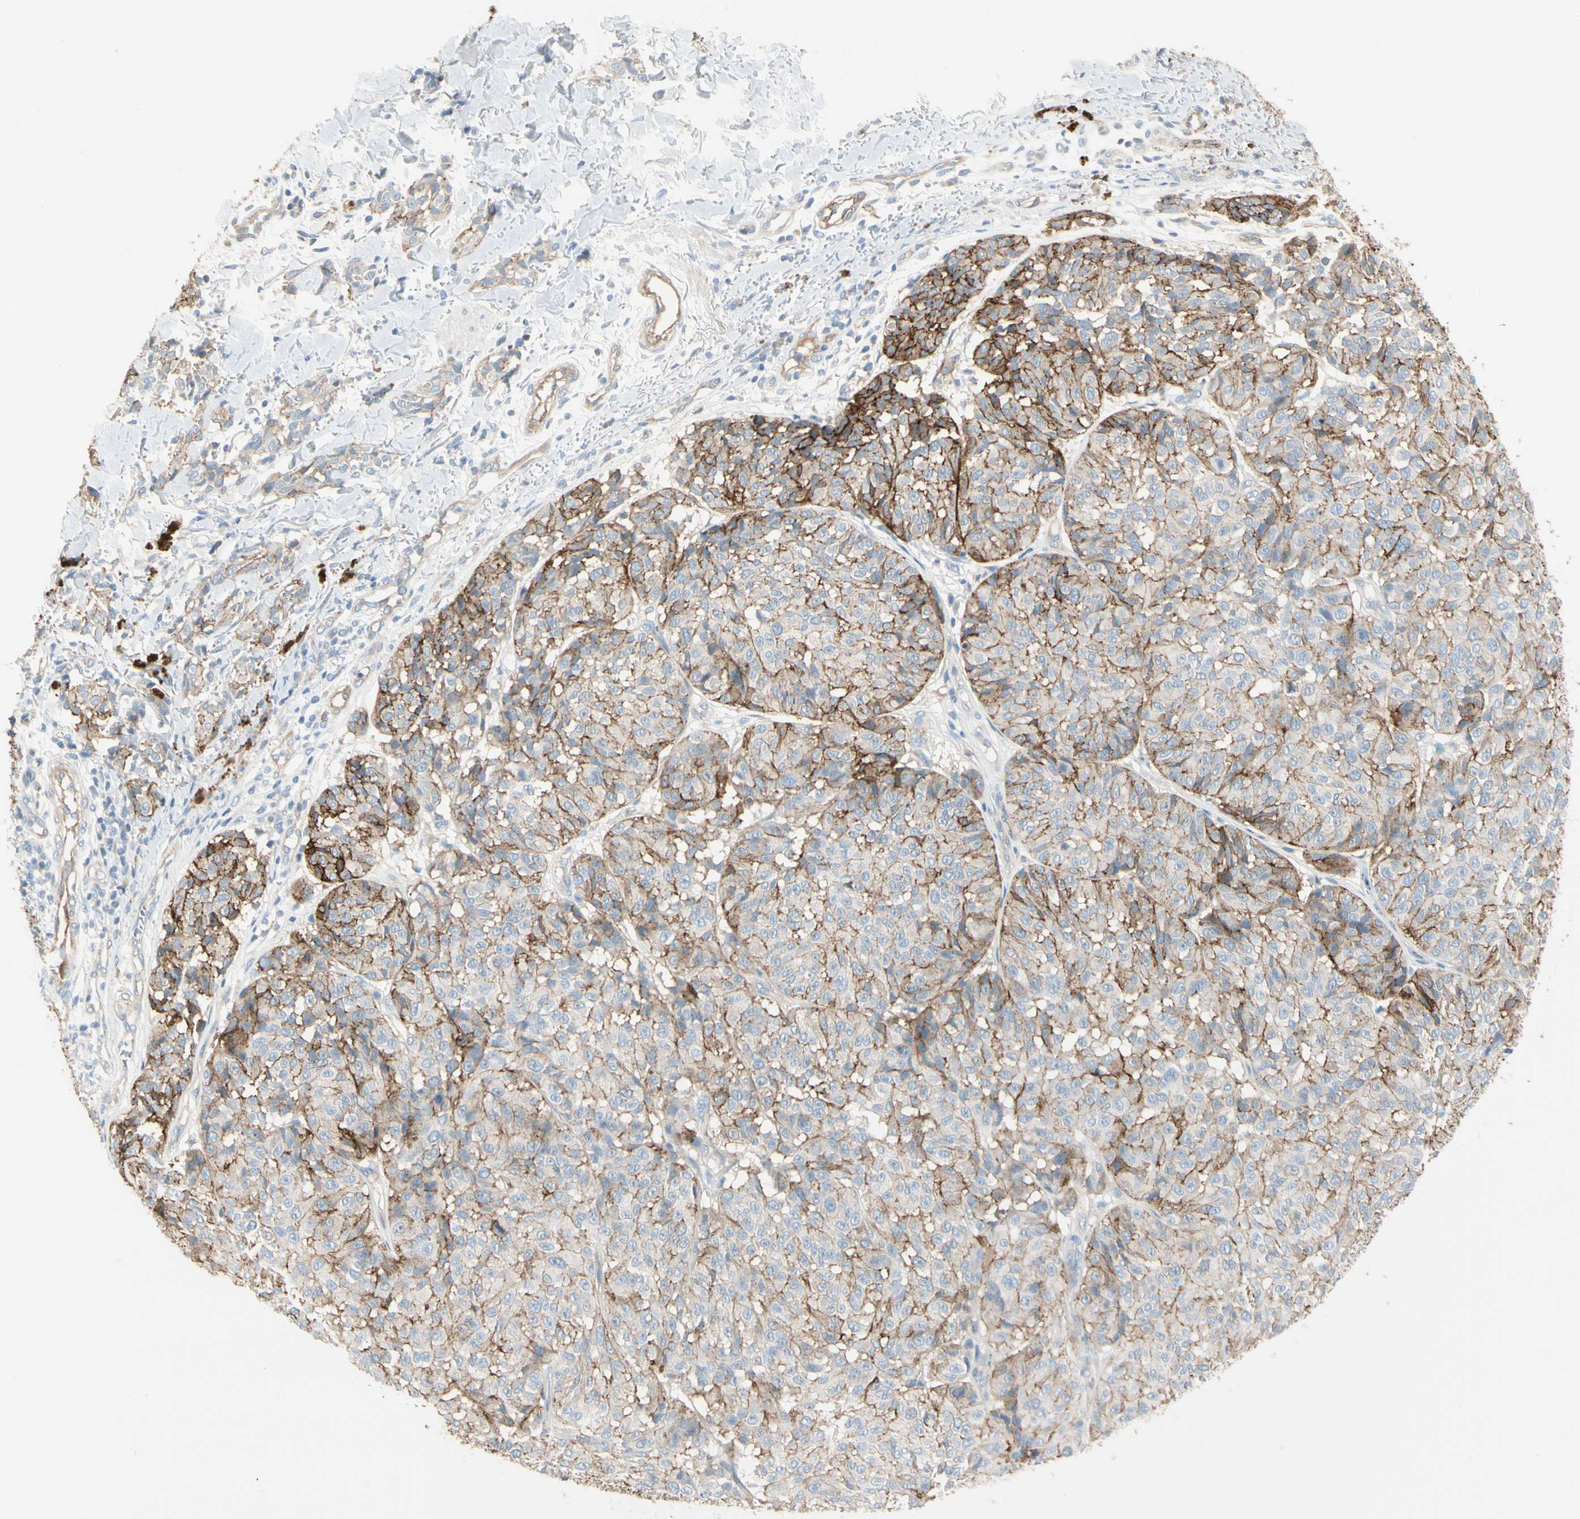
{"staining": {"intensity": "moderate", "quantity": "25%-75%", "location": "cytoplasmic/membranous"}, "tissue": "melanoma", "cell_type": "Tumor cells", "image_type": "cancer", "snomed": [{"axis": "morphology", "description": "Malignant melanoma, NOS"}, {"axis": "topography", "description": "Skin"}], "caption": "Immunohistochemistry of human malignant melanoma demonstrates medium levels of moderate cytoplasmic/membranous expression in approximately 25%-75% of tumor cells.", "gene": "ITGA3", "patient": {"sex": "female", "age": 46}}